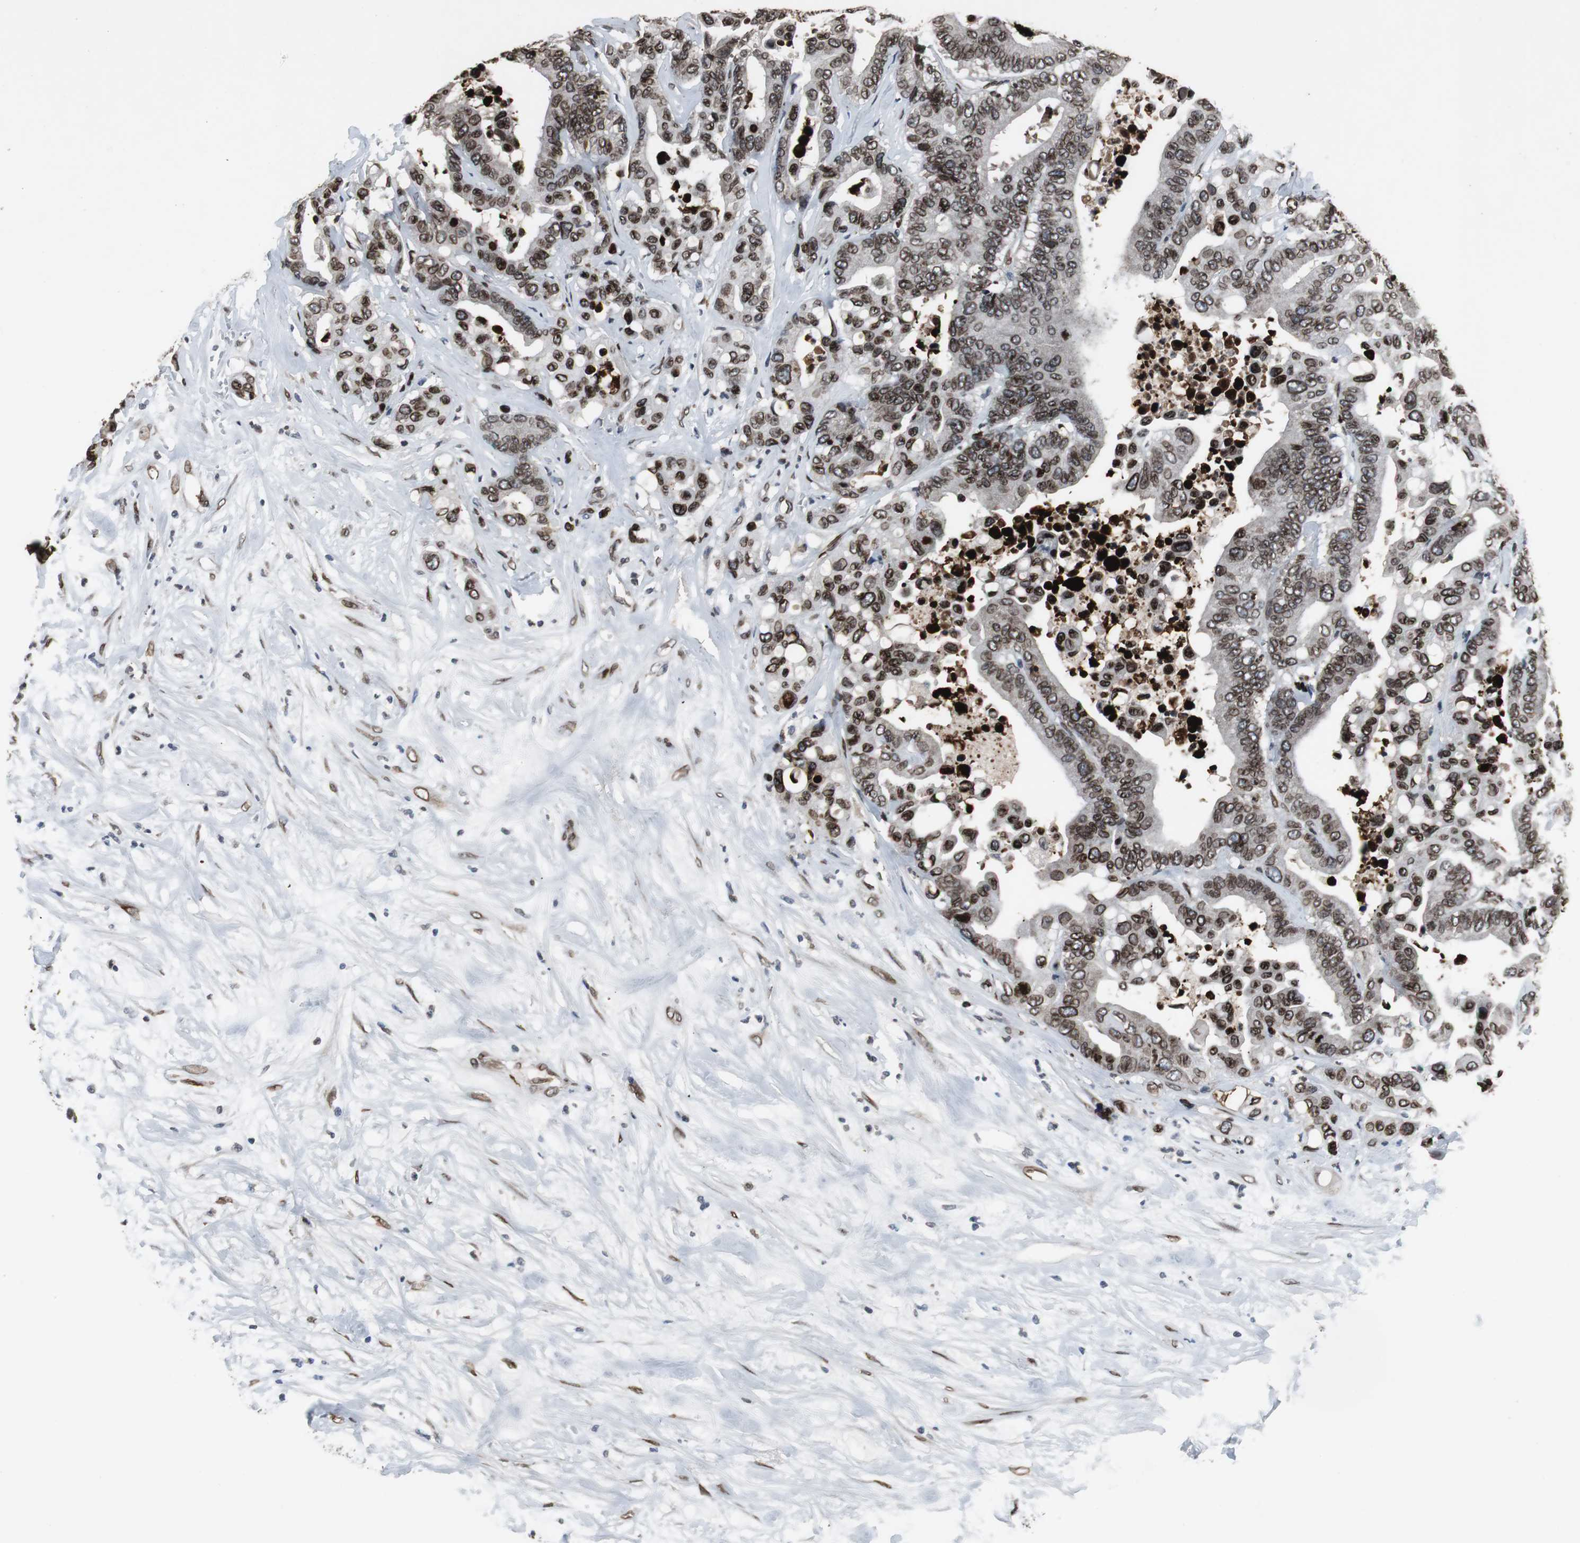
{"staining": {"intensity": "strong", "quantity": ">75%", "location": "cytoplasmic/membranous,nuclear"}, "tissue": "colorectal cancer", "cell_type": "Tumor cells", "image_type": "cancer", "snomed": [{"axis": "morphology", "description": "Normal tissue, NOS"}, {"axis": "morphology", "description": "Adenocarcinoma, NOS"}, {"axis": "topography", "description": "Colon"}], "caption": "Brown immunohistochemical staining in colorectal cancer demonstrates strong cytoplasmic/membranous and nuclear staining in approximately >75% of tumor cells.", "gene": "LMNA", "patient": {"sex": "male", "age": 82}}